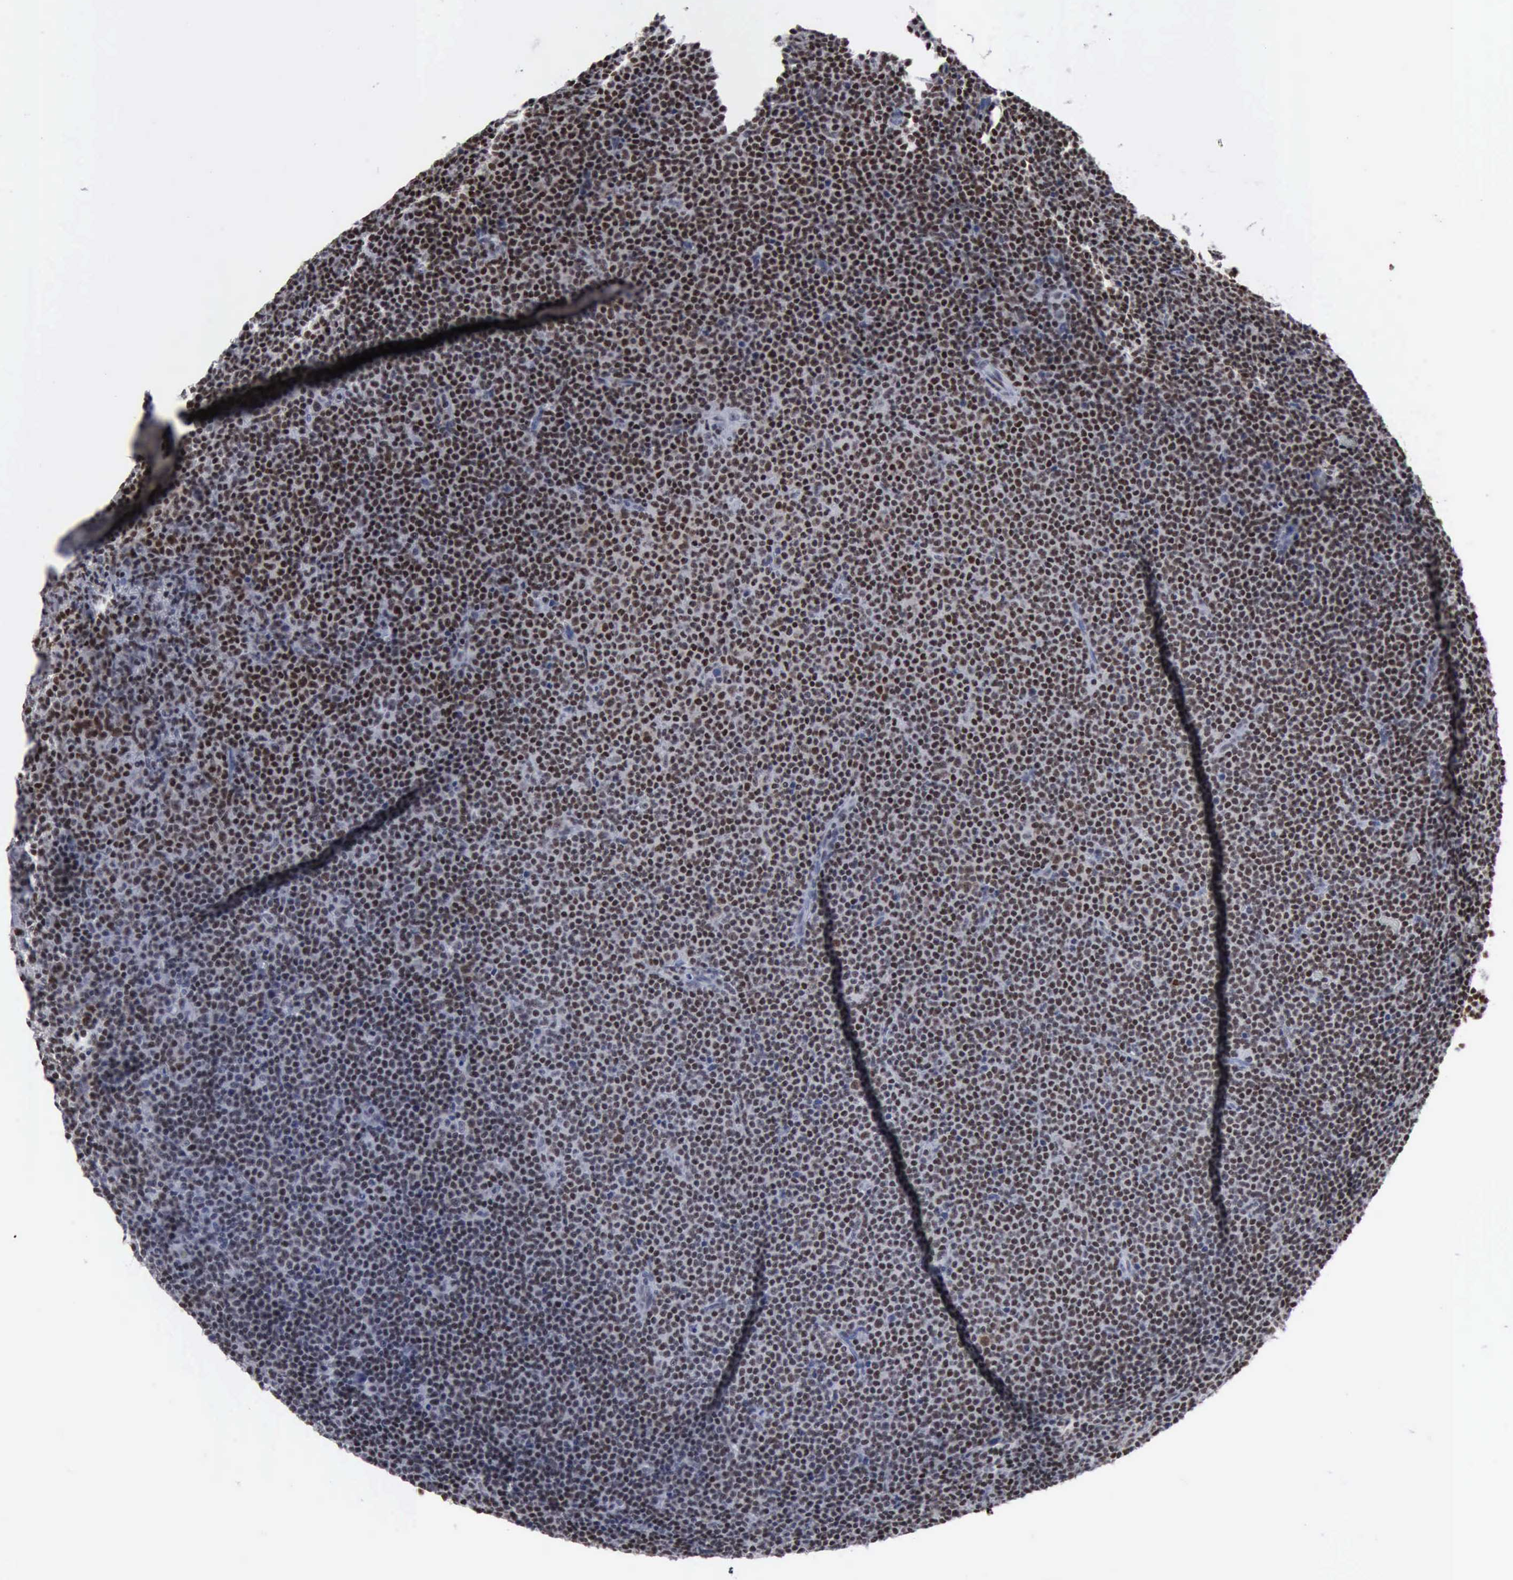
{"staining": {"intensity": "moderate", "quantity": ">75%", "location": "nuclear"}, "tissue": "lymphoma", "cell_type": "Tumor cells", "image_type": "cancer", "snomed": [{"axis": "morphology", "description": "Malignant lymphoma, non-Hodgkin's type, Low grade"}, {"axis": "topography", "description": "Lymph node"}], "caption": "Protein staining by immunohistochemistry demonstrates moderate nuclear positivity in about >75% of tumor cells in lymphoma.", "gene": "XPA", "patient": {"sex": "female", "age": 69}}